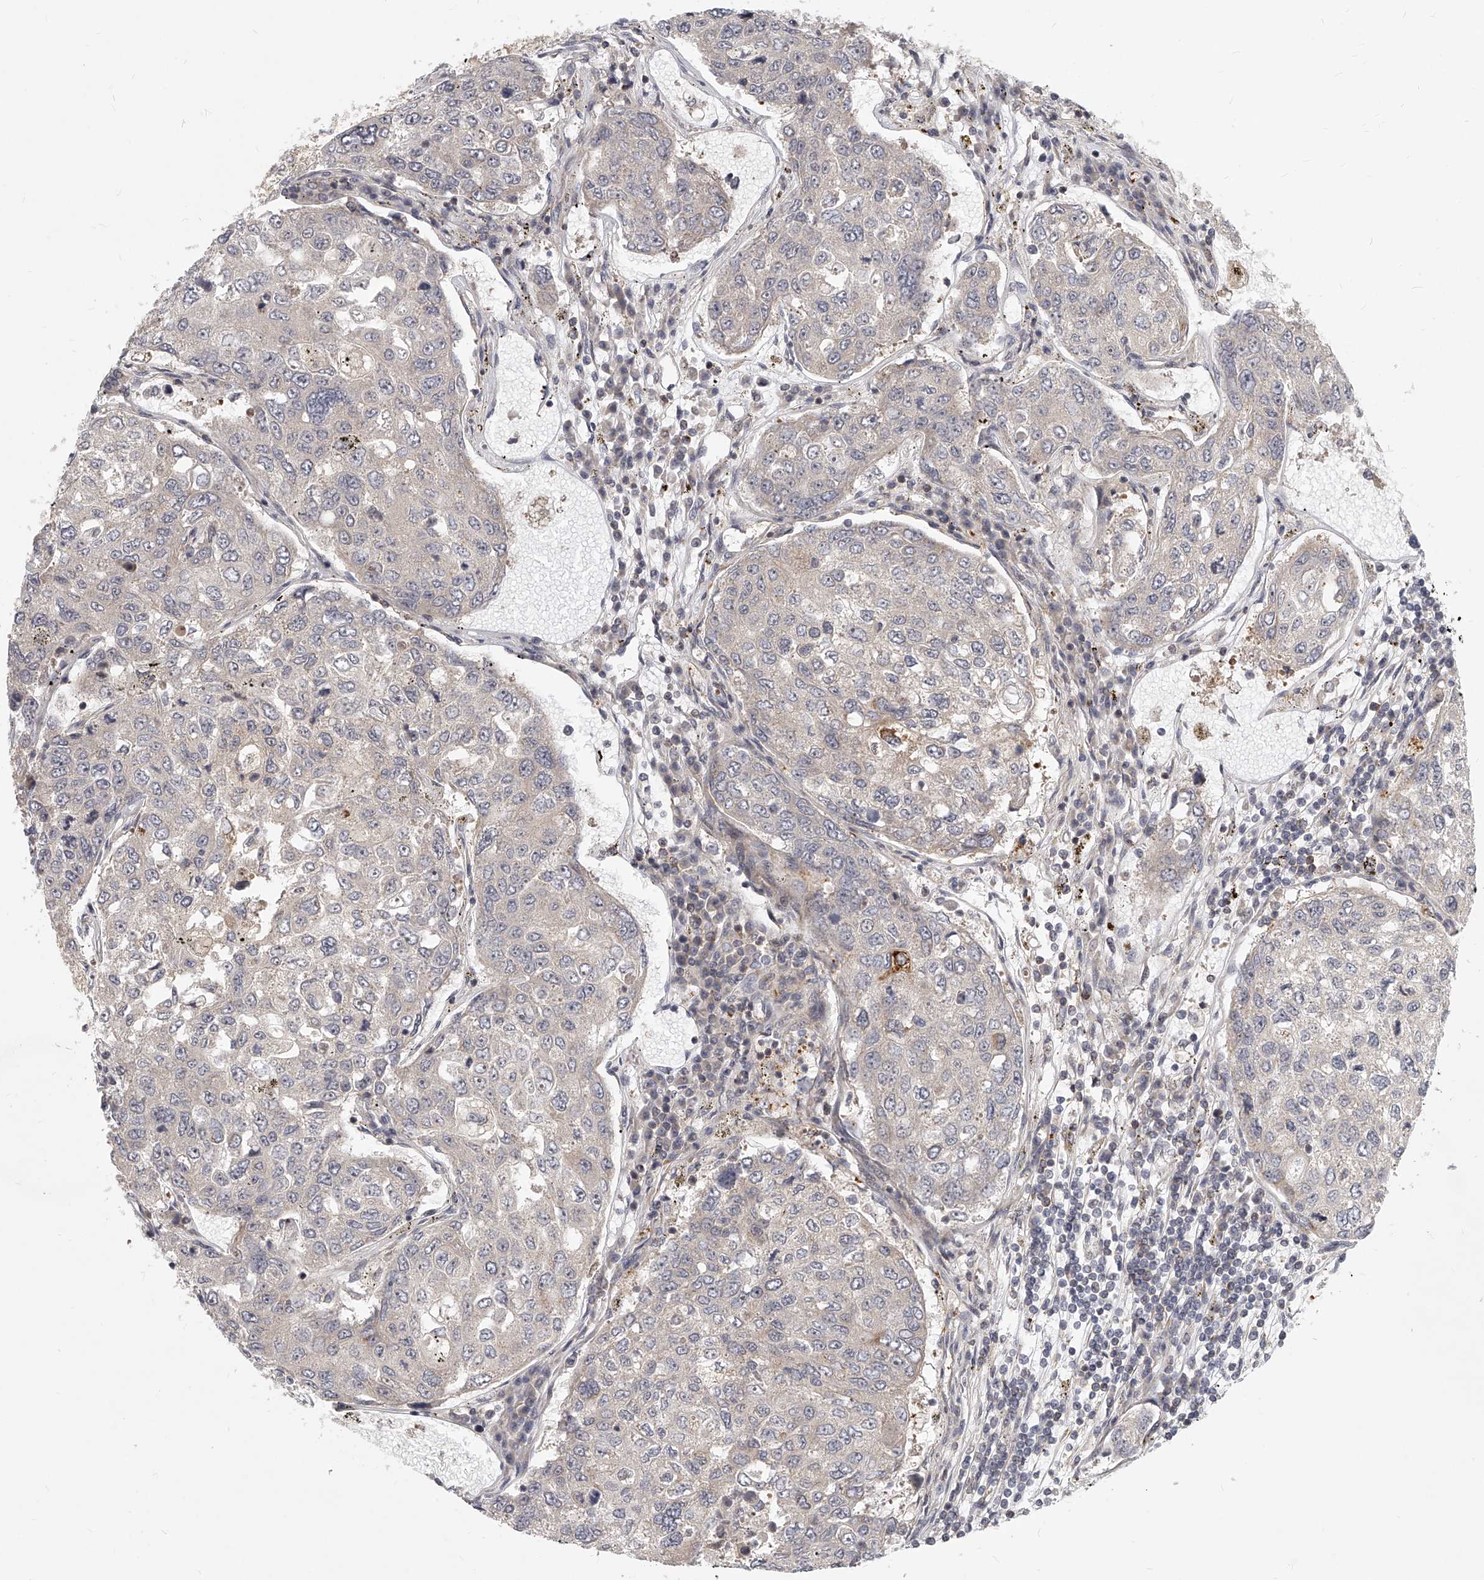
{"staining": {"intensity": "negative", "quantity": "none", "location": "none"}, "tissue": "urothelial cancer", "cell_type": "Tumor cells", "image_type": "cancer", "snomed": [{"axis": "morphology", "description": "Urothelial carcinoma, High grade"}, {"axis": "topography", "description": "Lymph node"}, {"axis": "topography", "description": "Urinary bladder"}], "caption": "IHC micrograph of urothelial carcinoma (high-grade) stained for a protein (brown), which shows no expression in tumor cells.", "gene": "SLC37A1", "patient": {"sex": "male", "age": 51}}